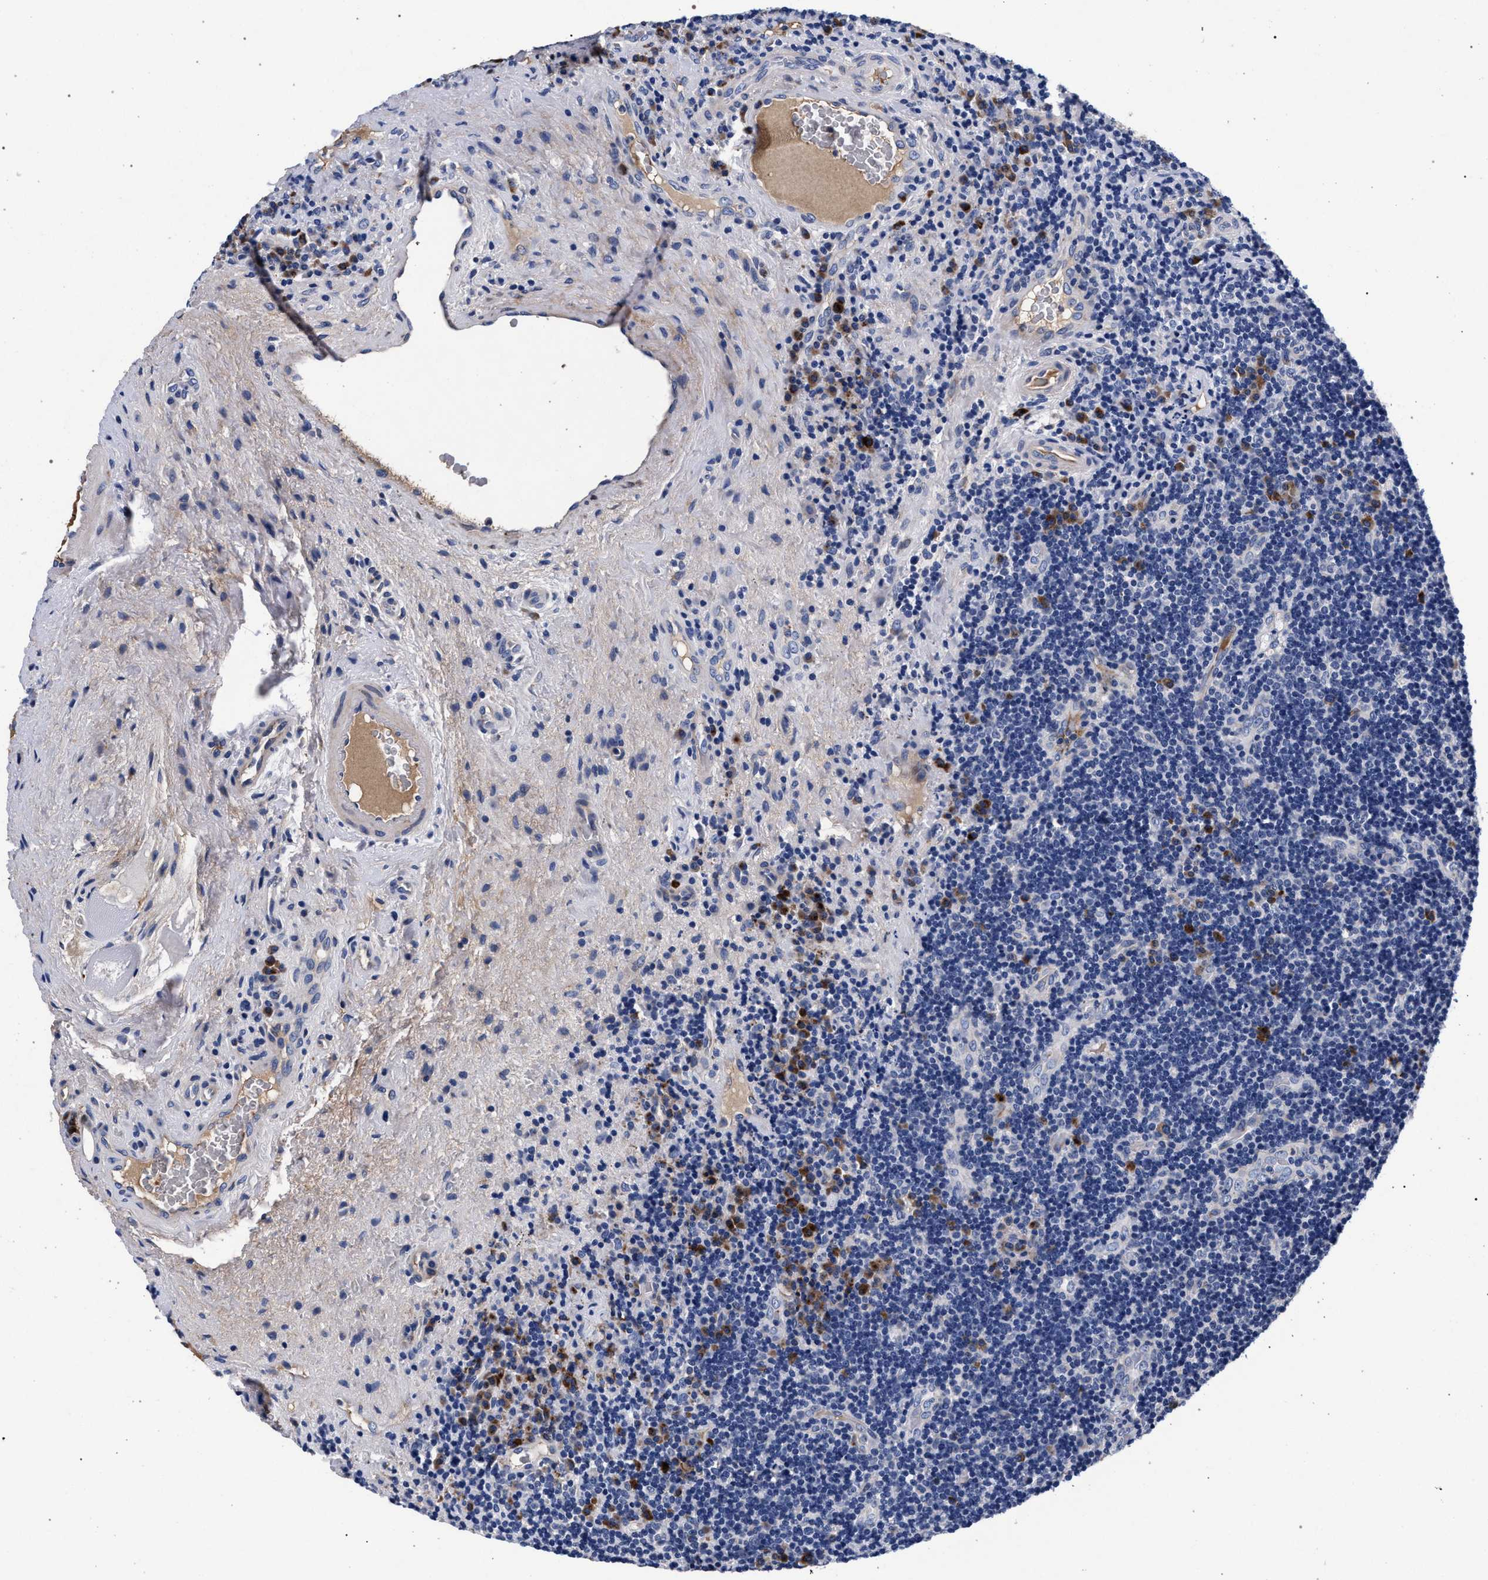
{"staining": {"intensity": "negative", "quantity": "none", "location": "none"}, "tissue": "lymphoma", "cell_type": "Tumor cells", "image_type": "cancer", "snomed": [{"axis": "morphology", "description": "Malignant lymphoma, non-Hodgkin's type, High grade"}, {"axis": "topography", "description": "Tonsil"}], "caption": "This image is of malignant lymphoma, non-Hodgkin's type (high-grade) stained with immunohistochemistry to label a protein in brown with the nuclei are counter-stained blue. There is no positivity in tumor cells.", "gene": "ACOX1", "patient": {"sex": "female", "age": 36}}